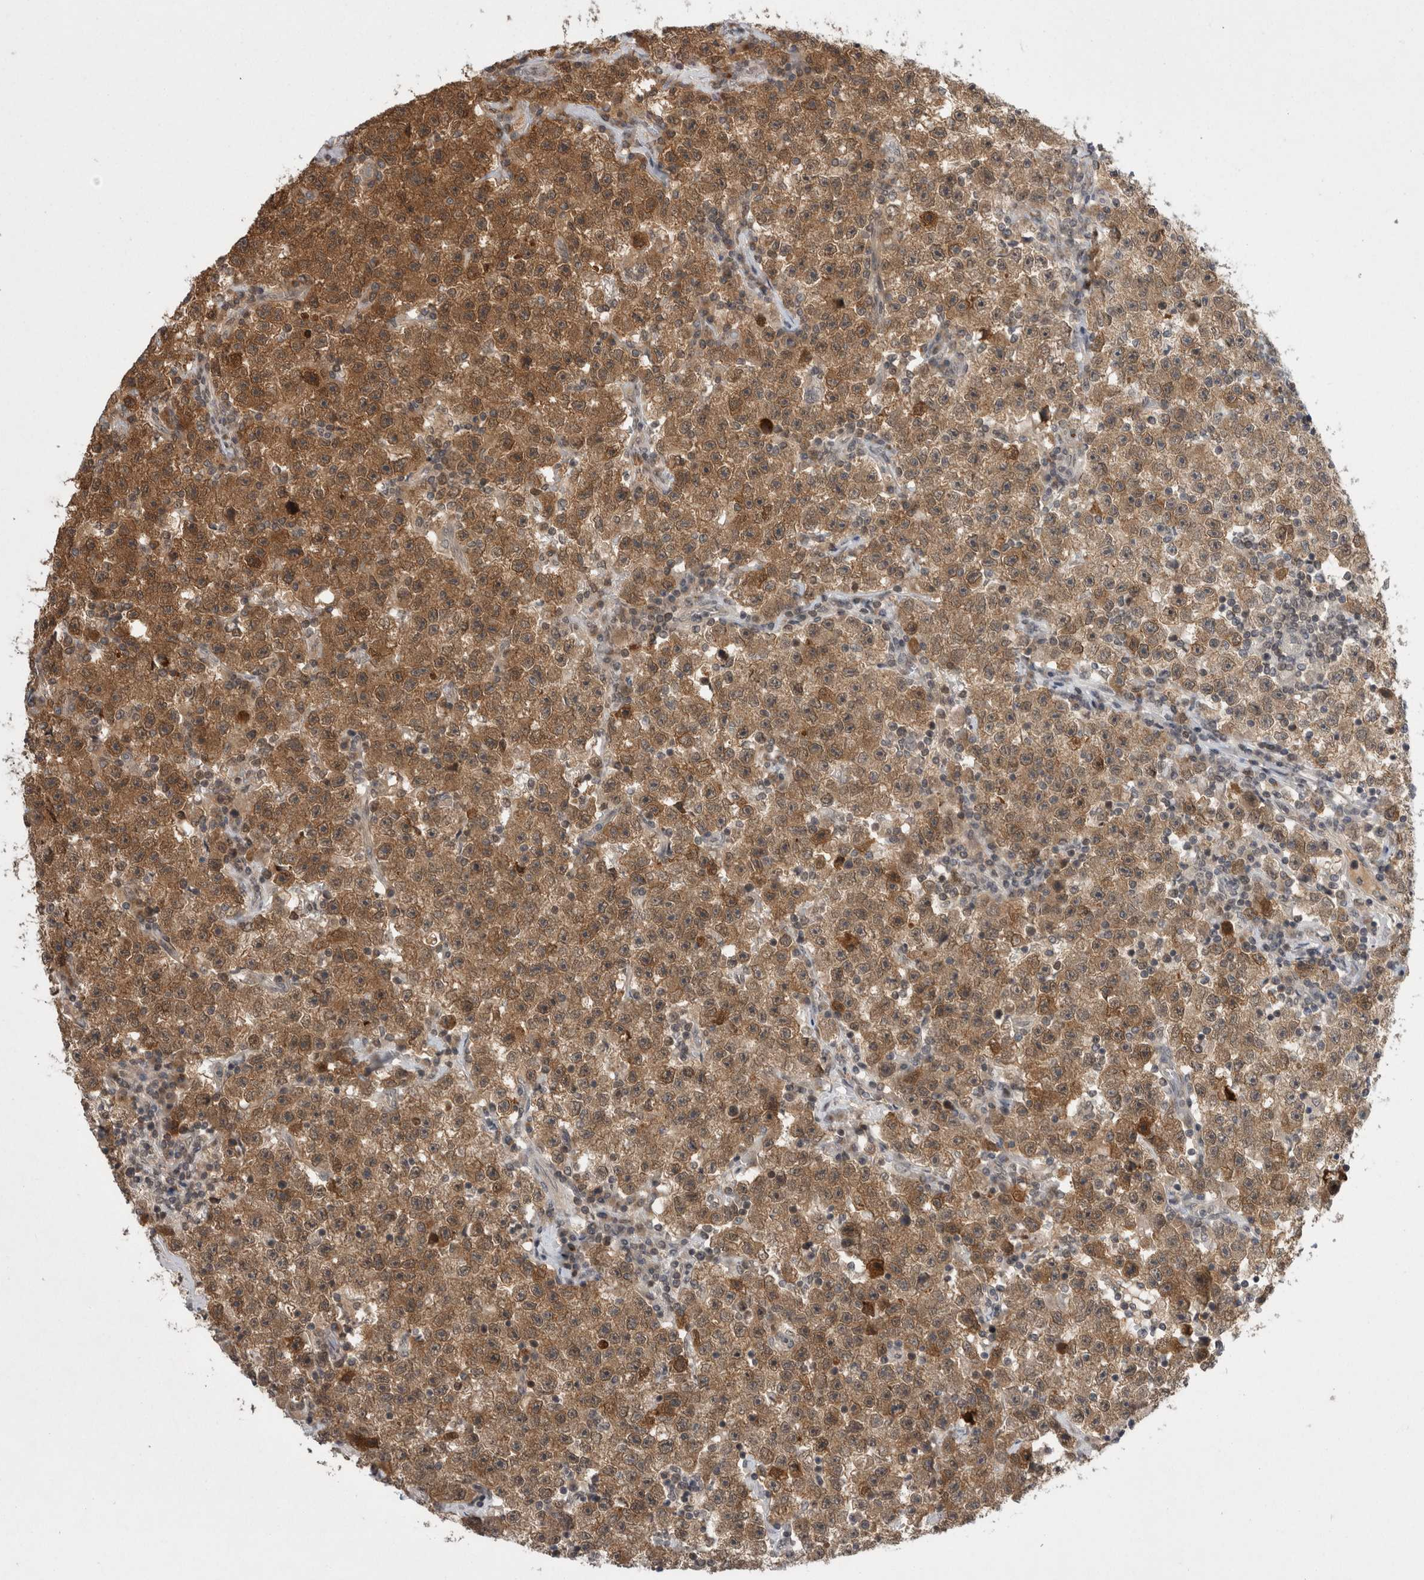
{"staining": {"intensity": "moderate", "quantity": ">75%", "location": "cytoplasmic/membranous"}, "tissue": "testis cancer", "cell_type": "Tumor cells", "image_type": "cancer", "snomed": [{"axis": "morphology", "description": "Seminoma, NOS"}, {"axis": "topography", "description": "Testis"}], "caption": "Immunohistochemistry photomicrograph of seminoma (testis) stained for a protein (brown), which reveals medium levels of moderate cytoplasmic/membranous positivity in approximately >75% of tumor cells.", "gene": "ZNF341", "patient": {"sex": "male", "age": 22}}